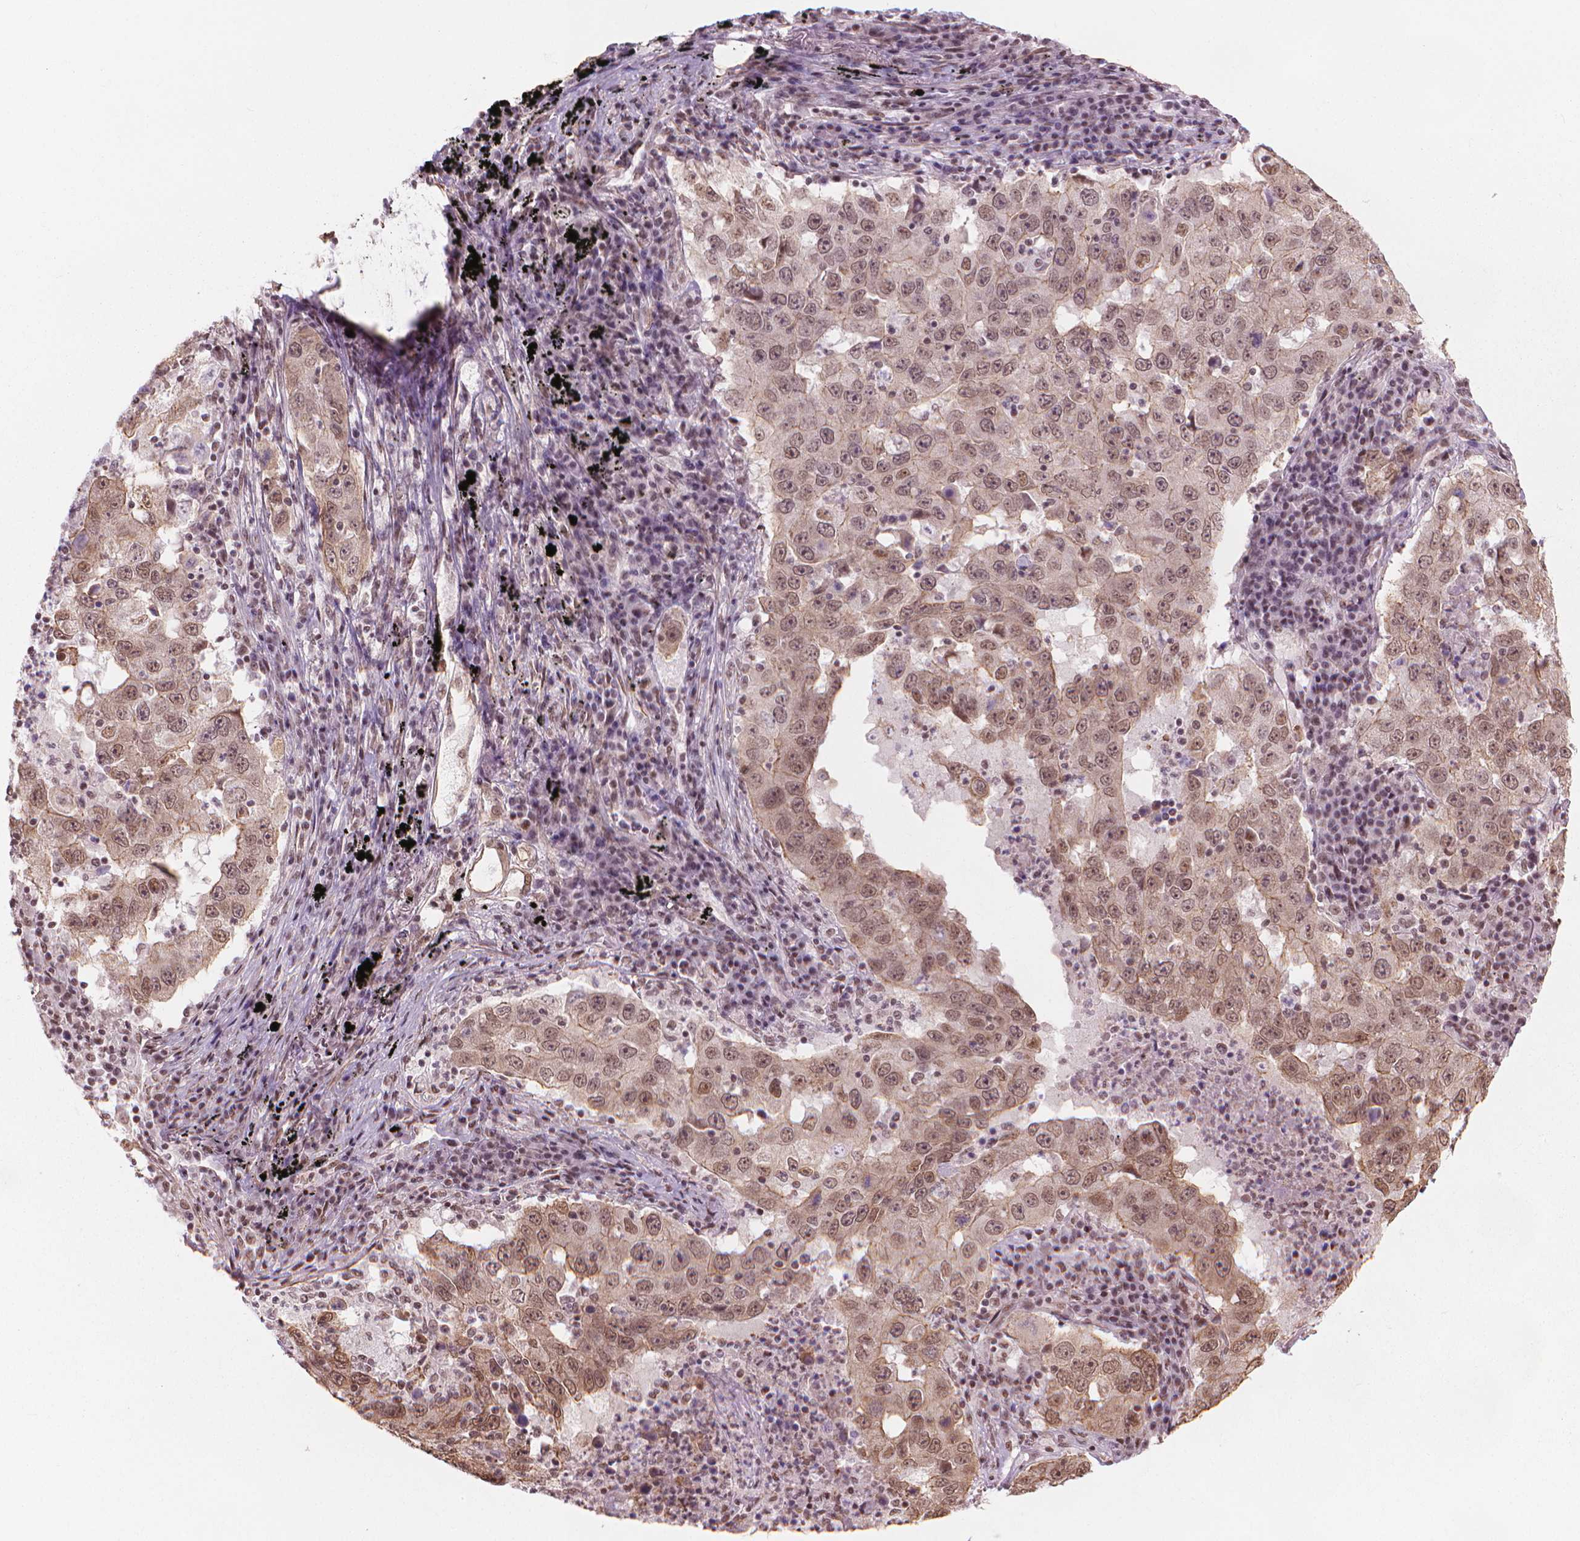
{"staining": {"intensity": "weak", "quantity": ">75%", "location": "cytoplasmic/membranous,nuclear"}, "tissue": "lung cancer", "cell_type": "Tumor cells", "image_type": "cancer", "snomed": [{"axis": "morphology", "description": "Adenocarcinoma, NOS"}, {"axis": "topography", "description": "Lung"}], "caption": "A micrograph of human lung adenocarcinoma stained for a protein reveals weak cytoplasmic/membranous and nuclear brown staining in tumor cells.", "gene": "HOXD4", "patient": {"sex": "male", "age": 73}}